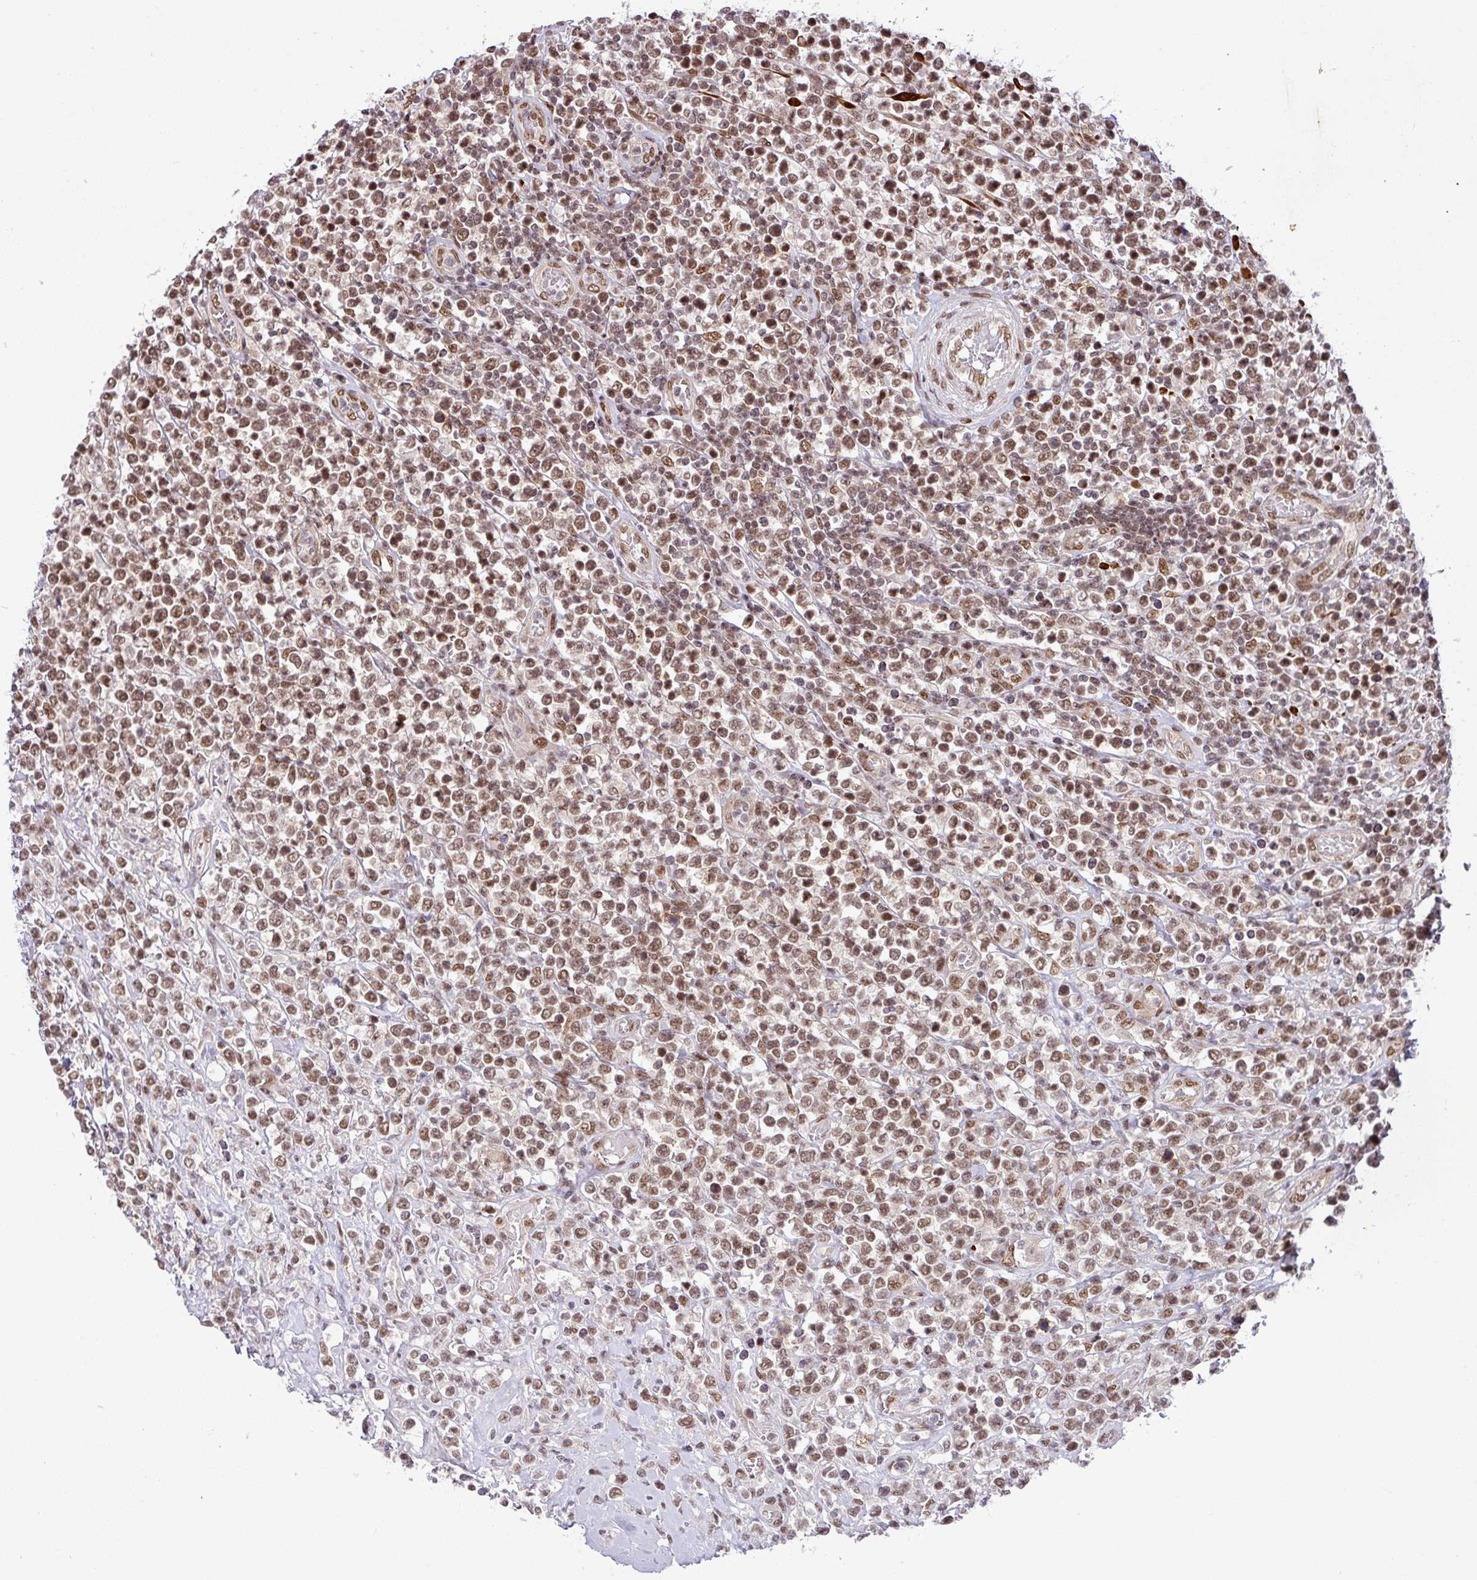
{"staining": {"intensity": "moderate", "quantity": ">75%", "location": "nuclear"}, "tissue": "lymphoma", "cell_type": "Tumor cells", "image_type": "cancer", "snomed": [{"axis": "morphology", "description": "Malignant lymphoma, non-Hodgkin's type, High grade"}, {"axis": "topography", "description": "Soft tissue"}], "caption": "A brown stain shows moderate nuclear staining of a protein in human lymphoma tumor cells. (brown staining indicates protein expression, while blue staining denotes nuclei).", "gene": "SRSF2", "patient": {"sex": "female", "age": 56}}